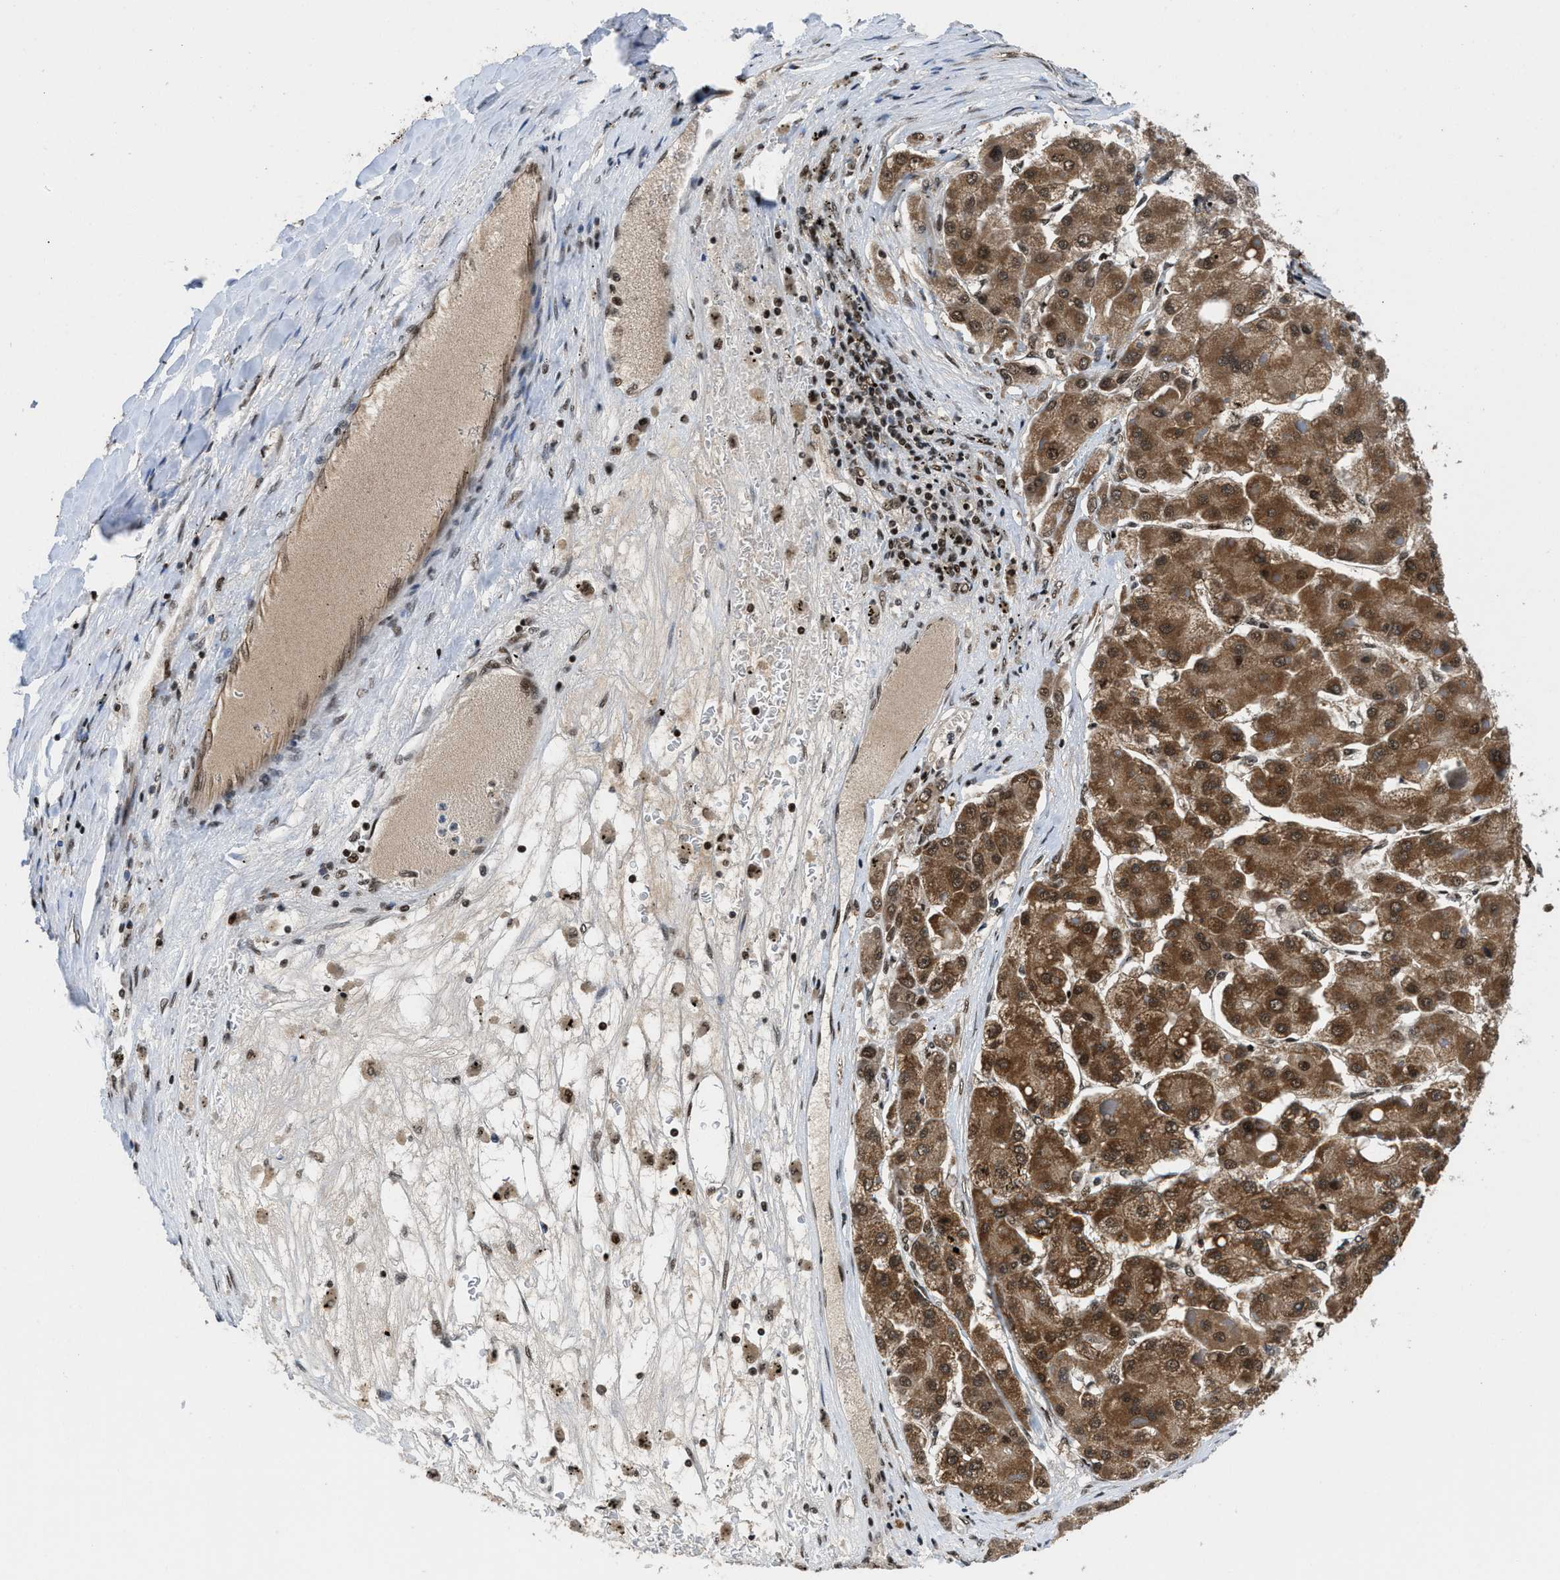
{"staining": {"intensity": "strong", "quantity": ">75%", "location": "cytoplasmic/membranous,nuclear"}, "tissue": "liver cancer", "cell_type": "Tumor cells", "image_type": "cancer", "snomed": [{"axis": "morphology", "description": "Carcinoma, Hepatocellular, NOS"}, {"axis": "topography", "description": "Liver"}], "caption": "The photomicrograph displays a brown stain indicating the presence of a protein in the cytoplasmic/membranous and nuclear of tumor cells in liver cancer (hepatocellular carcinoma).", "gene": "SAFB", "patient": {"sex": "female", "age": 73}}